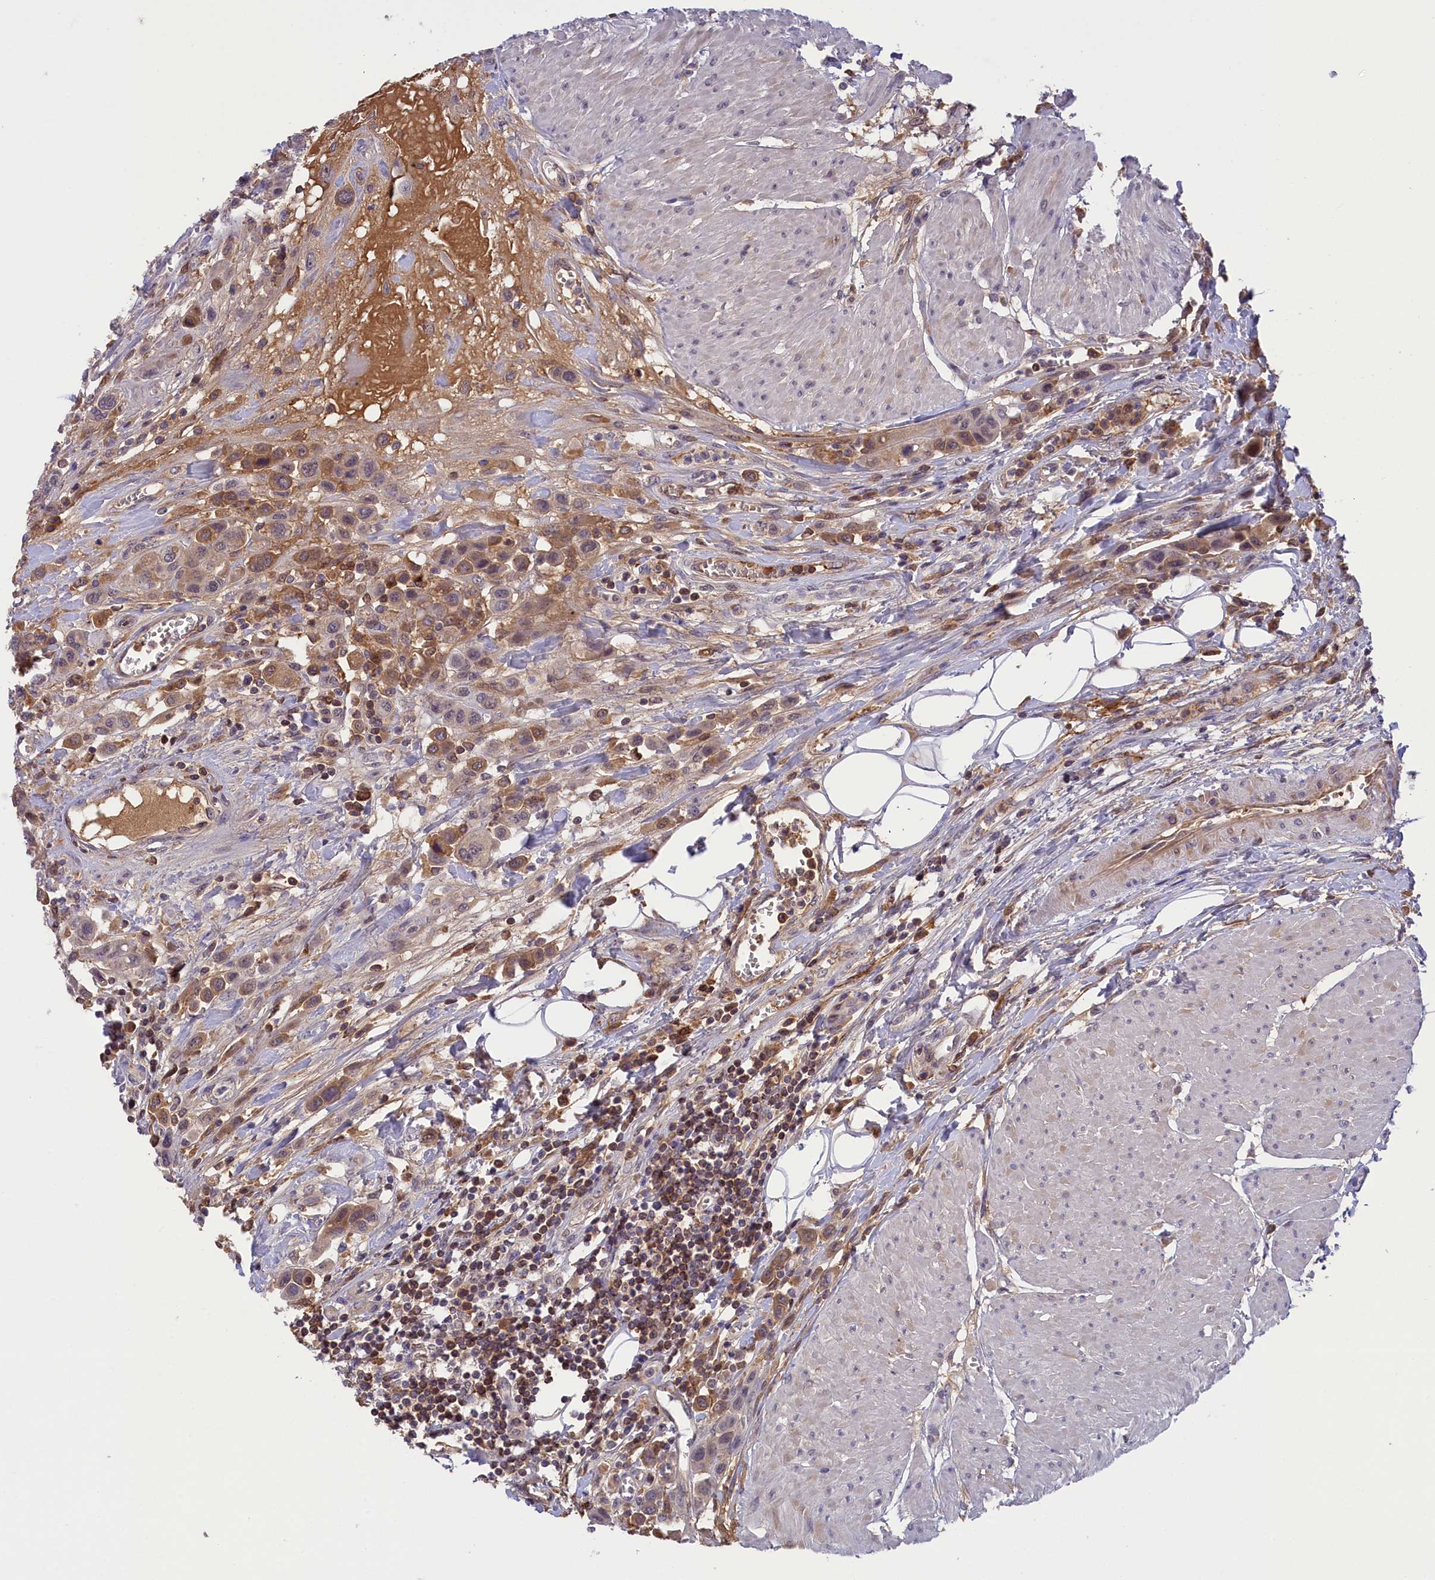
{"staining": {"intensity": "weak", "quantity": "25%-75%", "location": "cytoplasmic/membranous"}, "tissue": "urothelial cancer", "cell_type": "Tumor cells", "image_type": "cancer", "snomed": [{"axis": "morphology", "description": "Urothelial carcinoma, High grade"}, {"axis": "topography", "description": "Urinary bladder"}], "caption": "High-magnification brightfield microscopy of high-grade urothelial carcinoma stained with DAB (3,3'-diaminobenzidine) (brown) and counterstained with hematoxylin (blue). tumor cells exhibit weak cytoplasmic/membranous expression is present in approximately25%-75% of cells.", "gene": "STYX", "patient": {"sex": "male", "age": 50}}